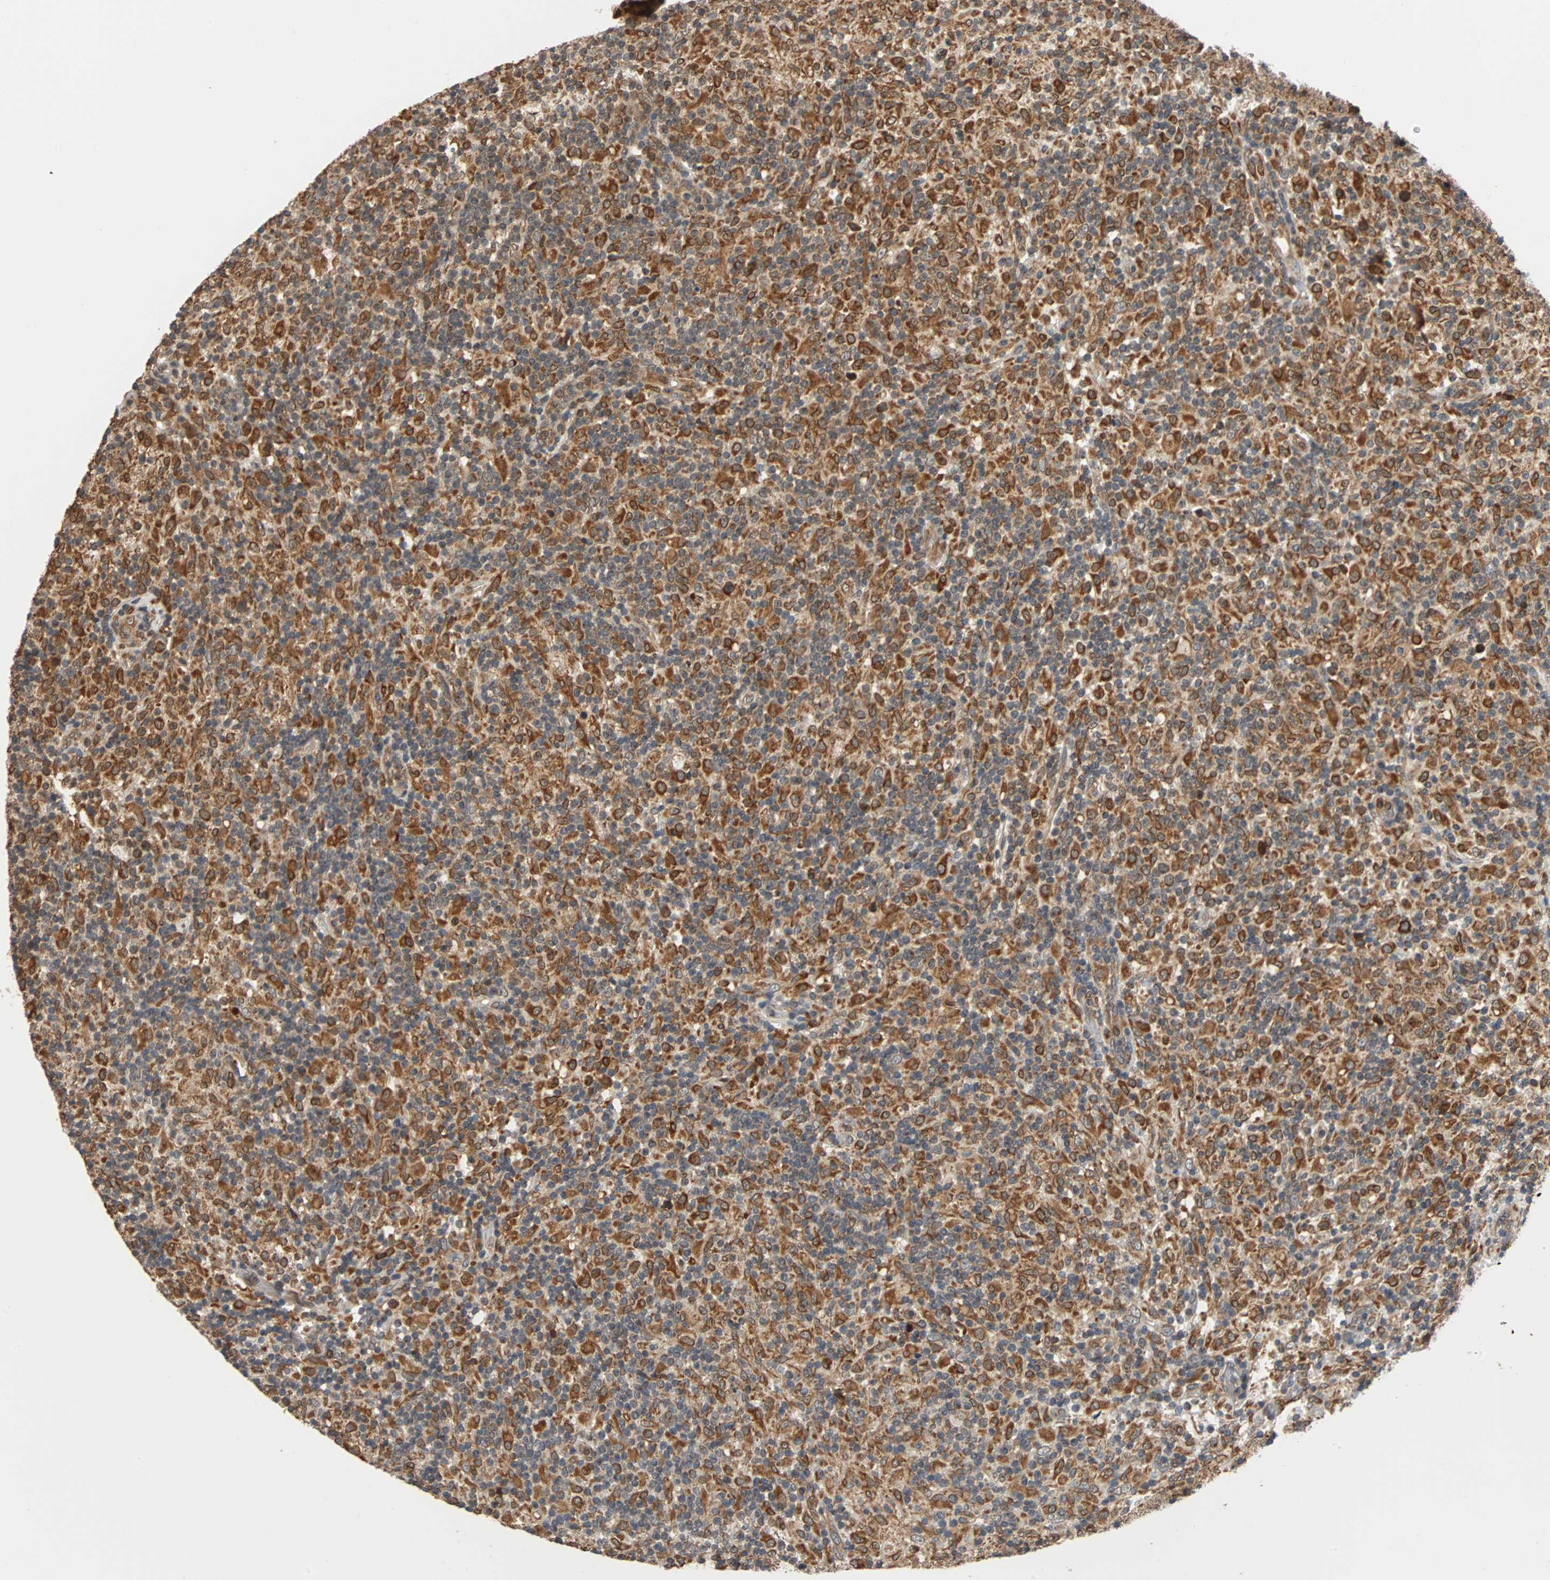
{"staining": {"intensity": "strong", "quantity": ">75%", "location": "cytoplasmic/membranous"}, "tissue": "lymphoma", "cell_type": "Tumor cells", "image_type": "cancer", "snomed": [{"axis": "morphology", "description": "Hodgkin's disease, NOS"}, {"axis": "topography", "description": "Lymph node"}], "caption": "This is an image of immunohistochemistry (IHC) staining of Hodgkin's disease, which shows strong positivity in the cytoplasmic/membranous of tumor cells.", "gene": "AUP1", "patient": {"sex": "male", "age": 70}}